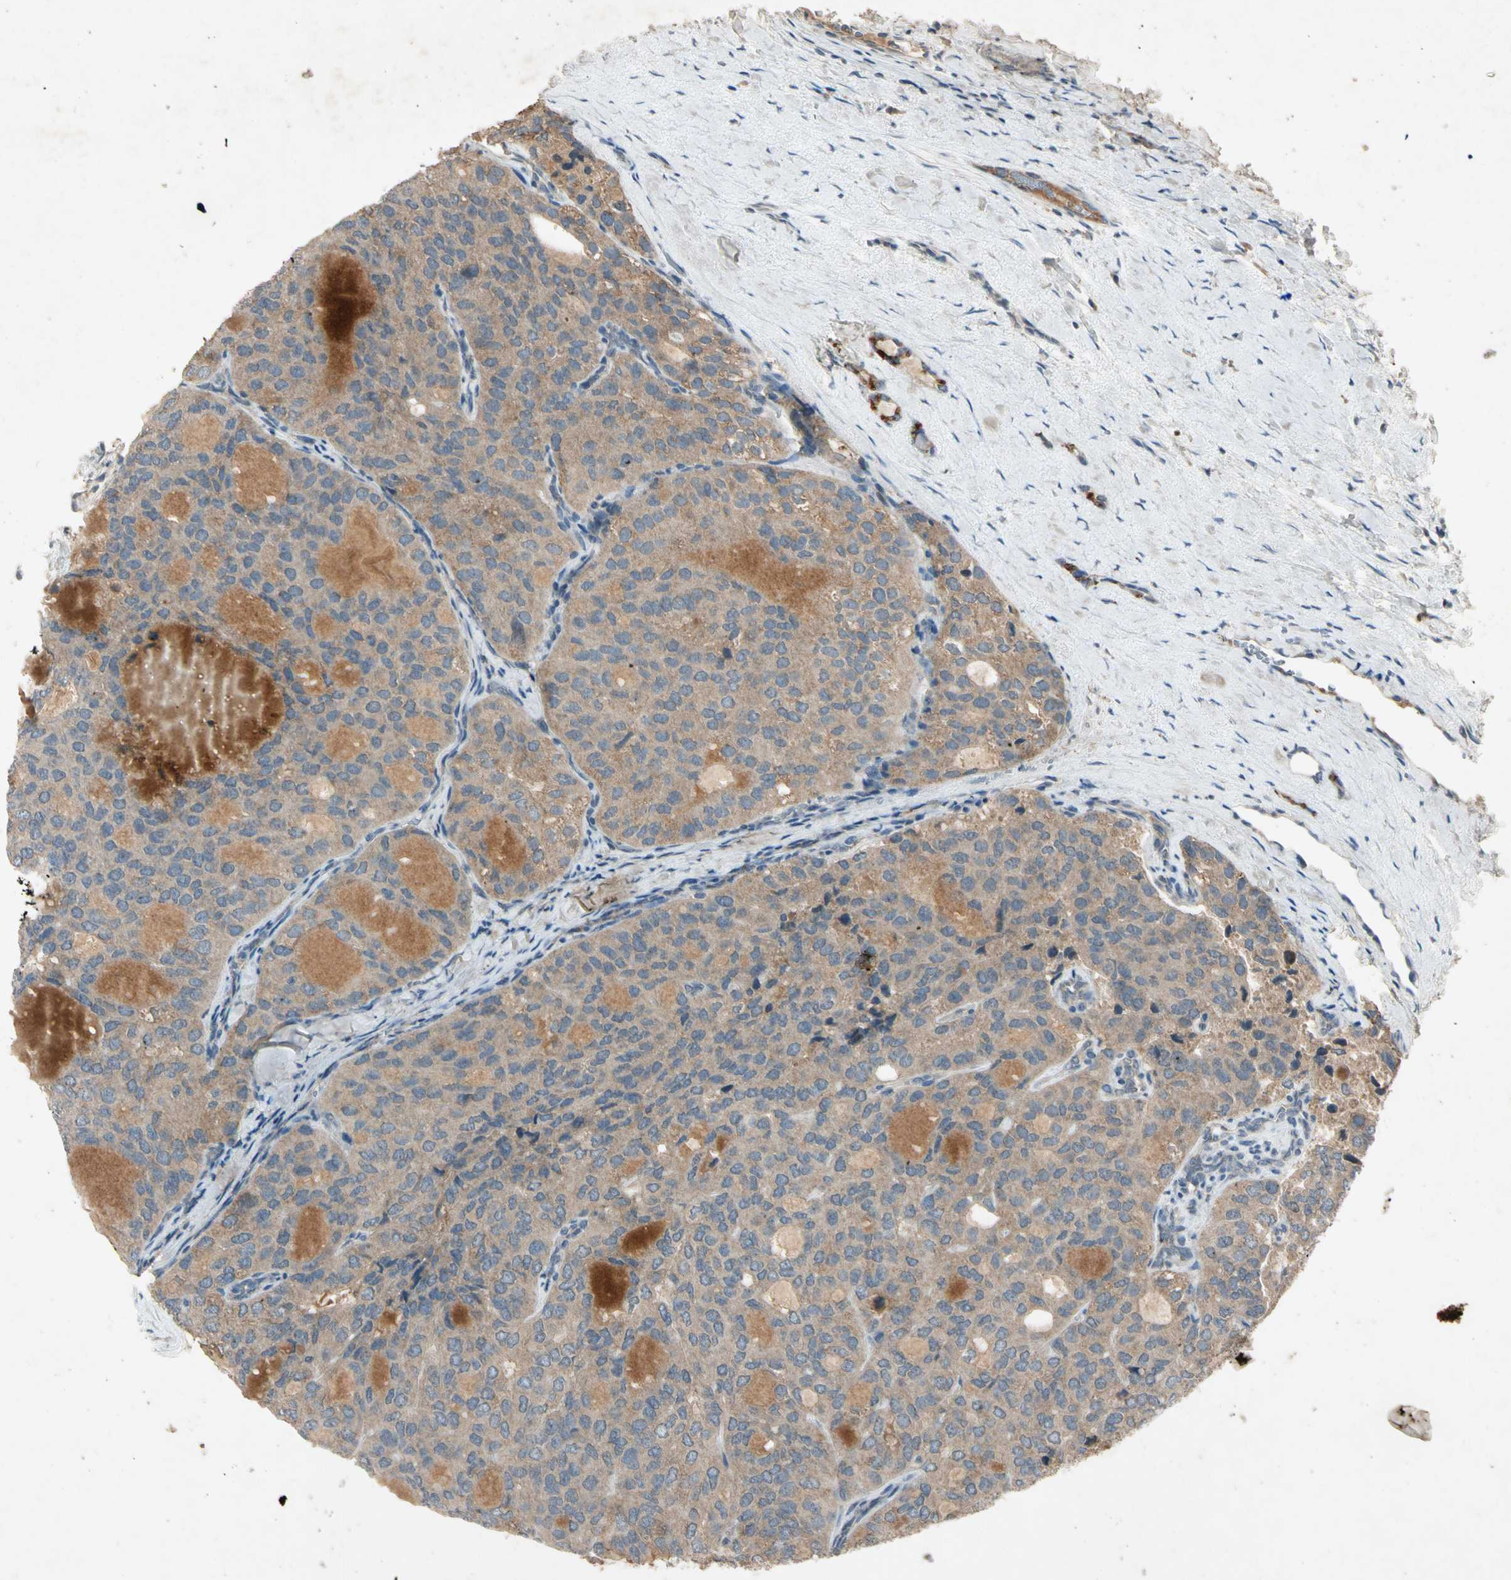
{"staining": {"intensity": "moderate", "quantity": ">75%", "location": "cytoplasmic/membranous"}, "tissue": "thyroid cancer", "cell_type": "Tumor cells", "image_type": "cancer", "snomed": [{"axis": "morphology", "description": "Follicular adenoma carcinoma, NOS"}, {"axis": "topography", "description": "Thyroid gland"}], "caption": "Immunohistochemical staining of human thyroid cancer demonstrates medium levels of moderate cytoplasmic/membranous positivity in approximately >75% of tumor cells.", "gene": "GPLD1", "patient": {"sex": "male", "age": 75}}